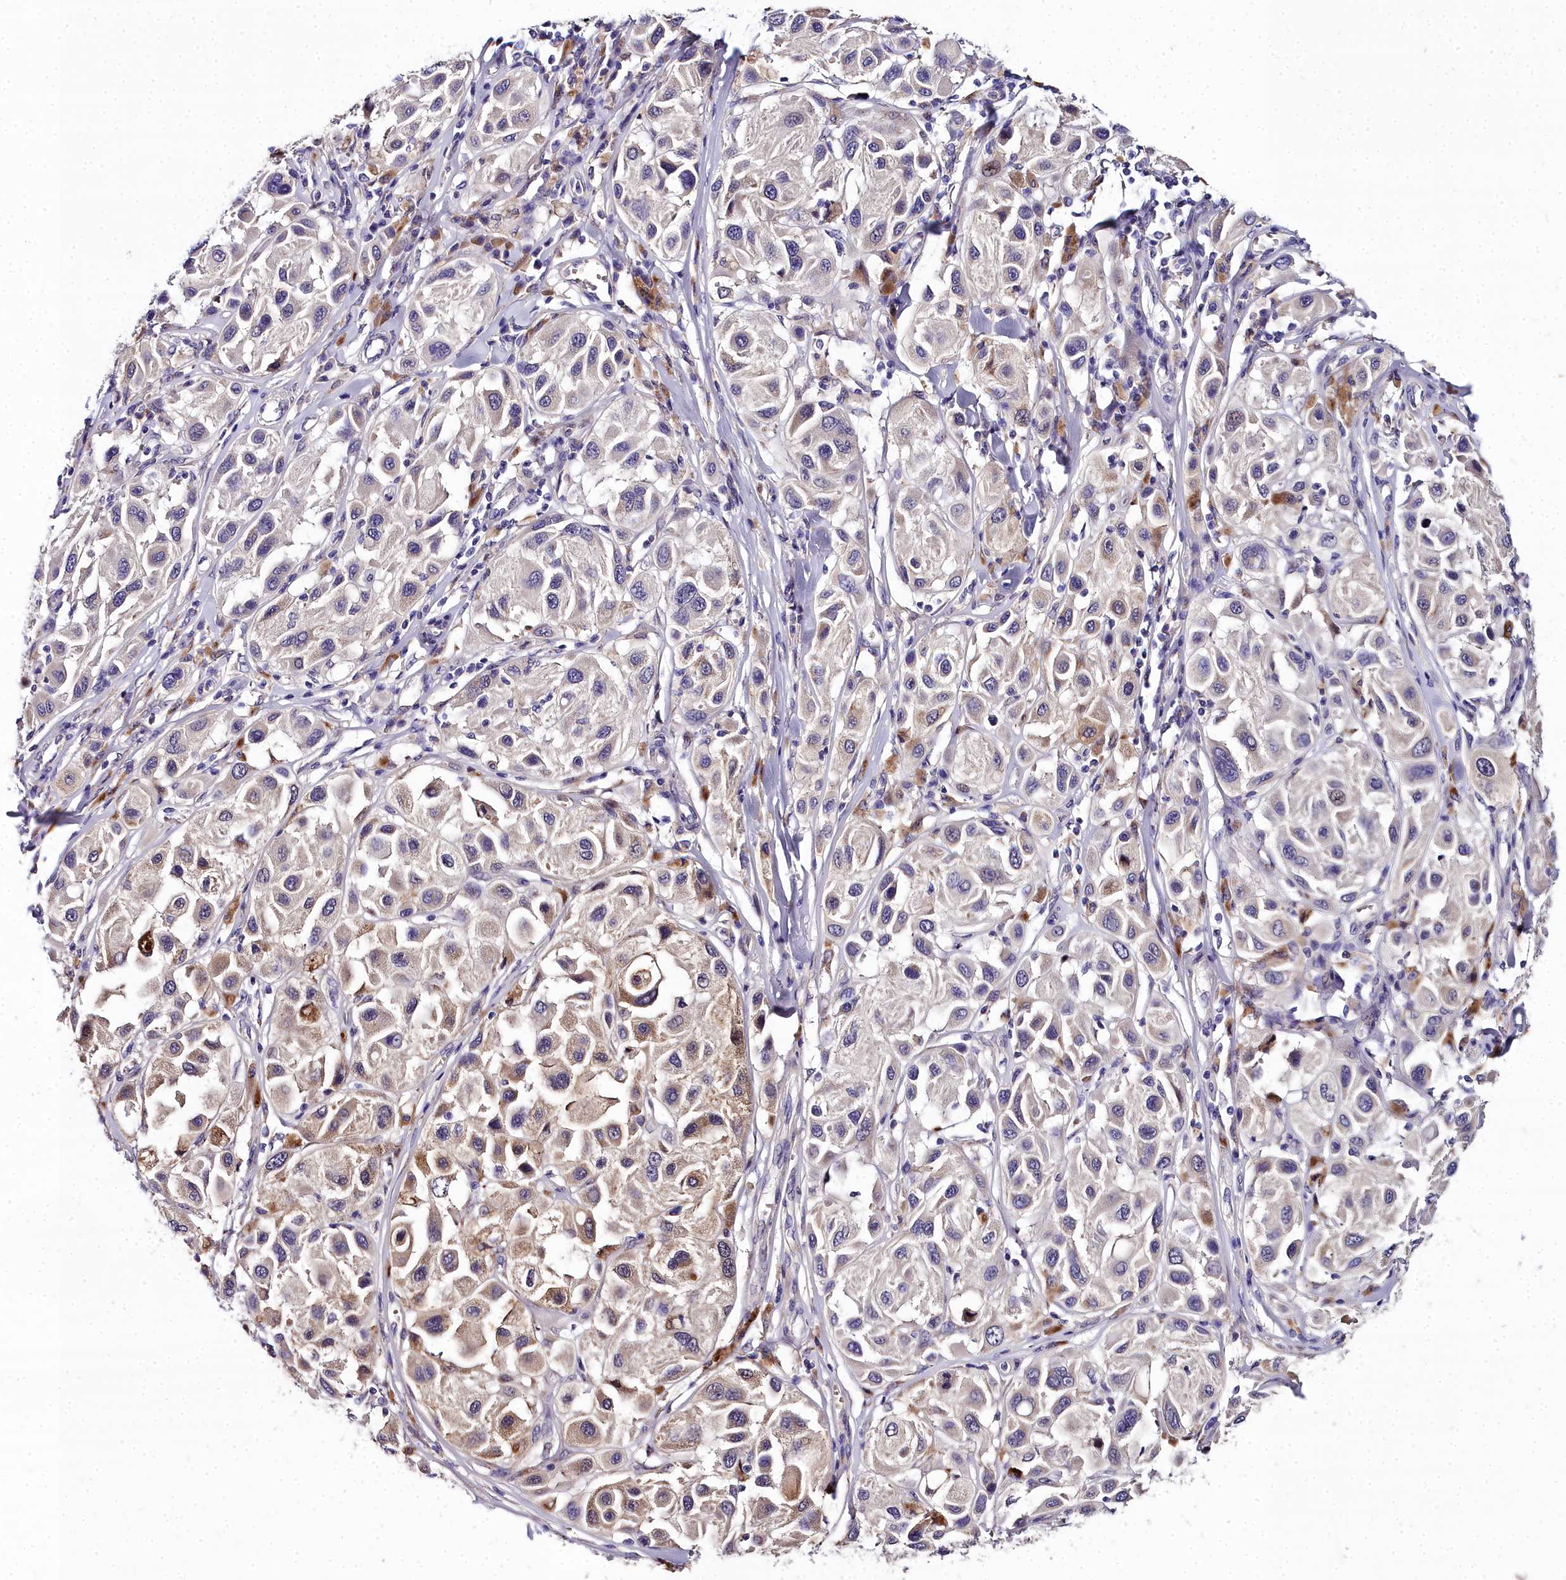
{"staining": {"intensity": "moderate", "quantity": "<25%", "location": "cytoplasmic/membranous"}, "tissue": "melanoma", "cell_type": "Tumor cells", "image_type": "cancer", "snomed": [{"axis": "morphology", "description": "Malignant melanoma, Metastatic site"}, {"axis": "topography", "description": "Skin"}], "caption": "A micrograph of human melanoma stained for a protein displays moderate cytoplasmic/membranous brown staining in tumor cells.", "gene": "NT5M", "patient": {"sex": "male", "age": 41}}